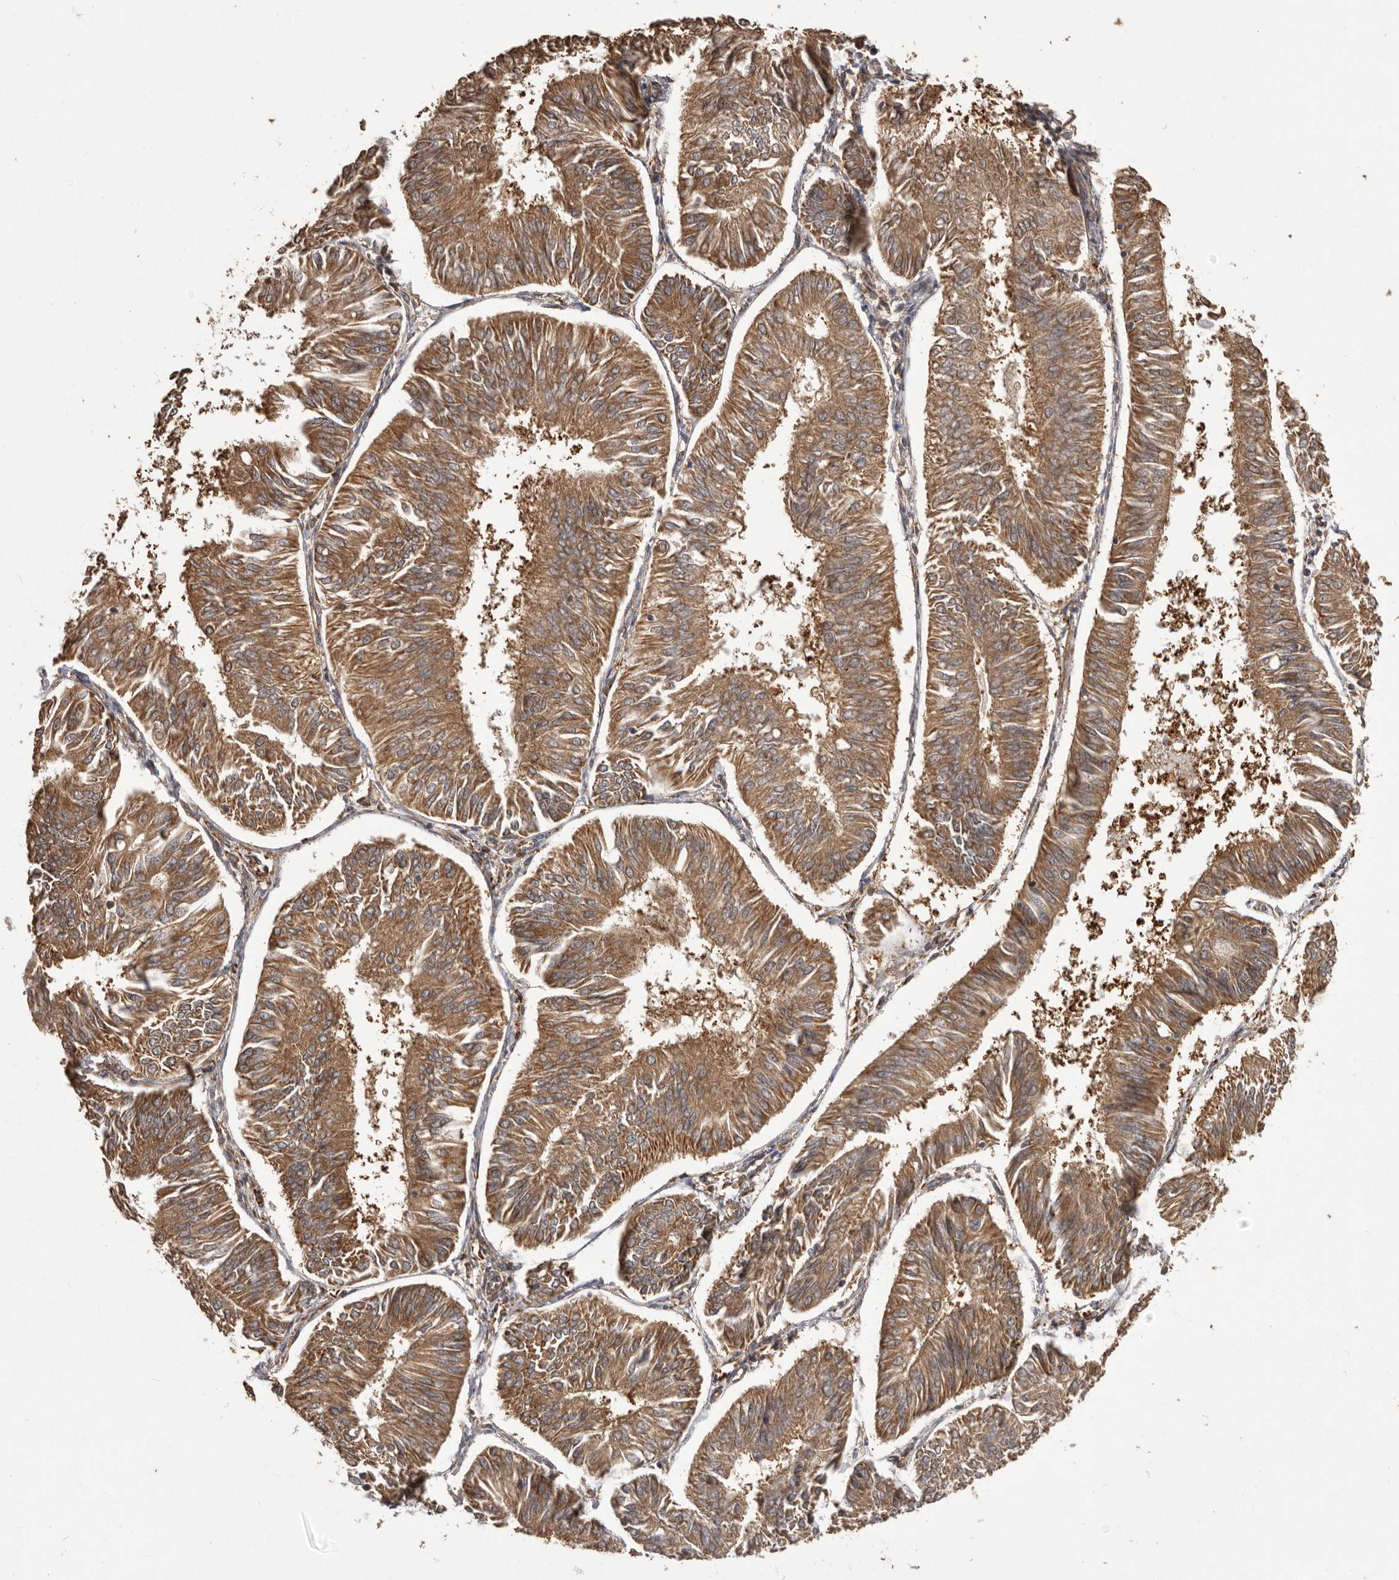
{"staining": {"intensity": "moderate", "quantity": ">75%", "location": "cytoplasmic/membranous"}, "tissue": "endometrial cancer", "cell_type": "Tumor cells", "image_type": "cancer", "snomed": [{"axis": "morphology", "description": "Adenocarcinoma, NOS"}, {"axis": "topography", "description": "Endometrium"}], "caption": "This image reveals immunohistochemistry (IHC) staining of human endometrial adenocarcinoma, with medium moderate cytoplasmic/membranous positivity in about >75% of tumor cells.", "gene": "SLC22A3", "patient": {"sex": "female", "age": 58}}